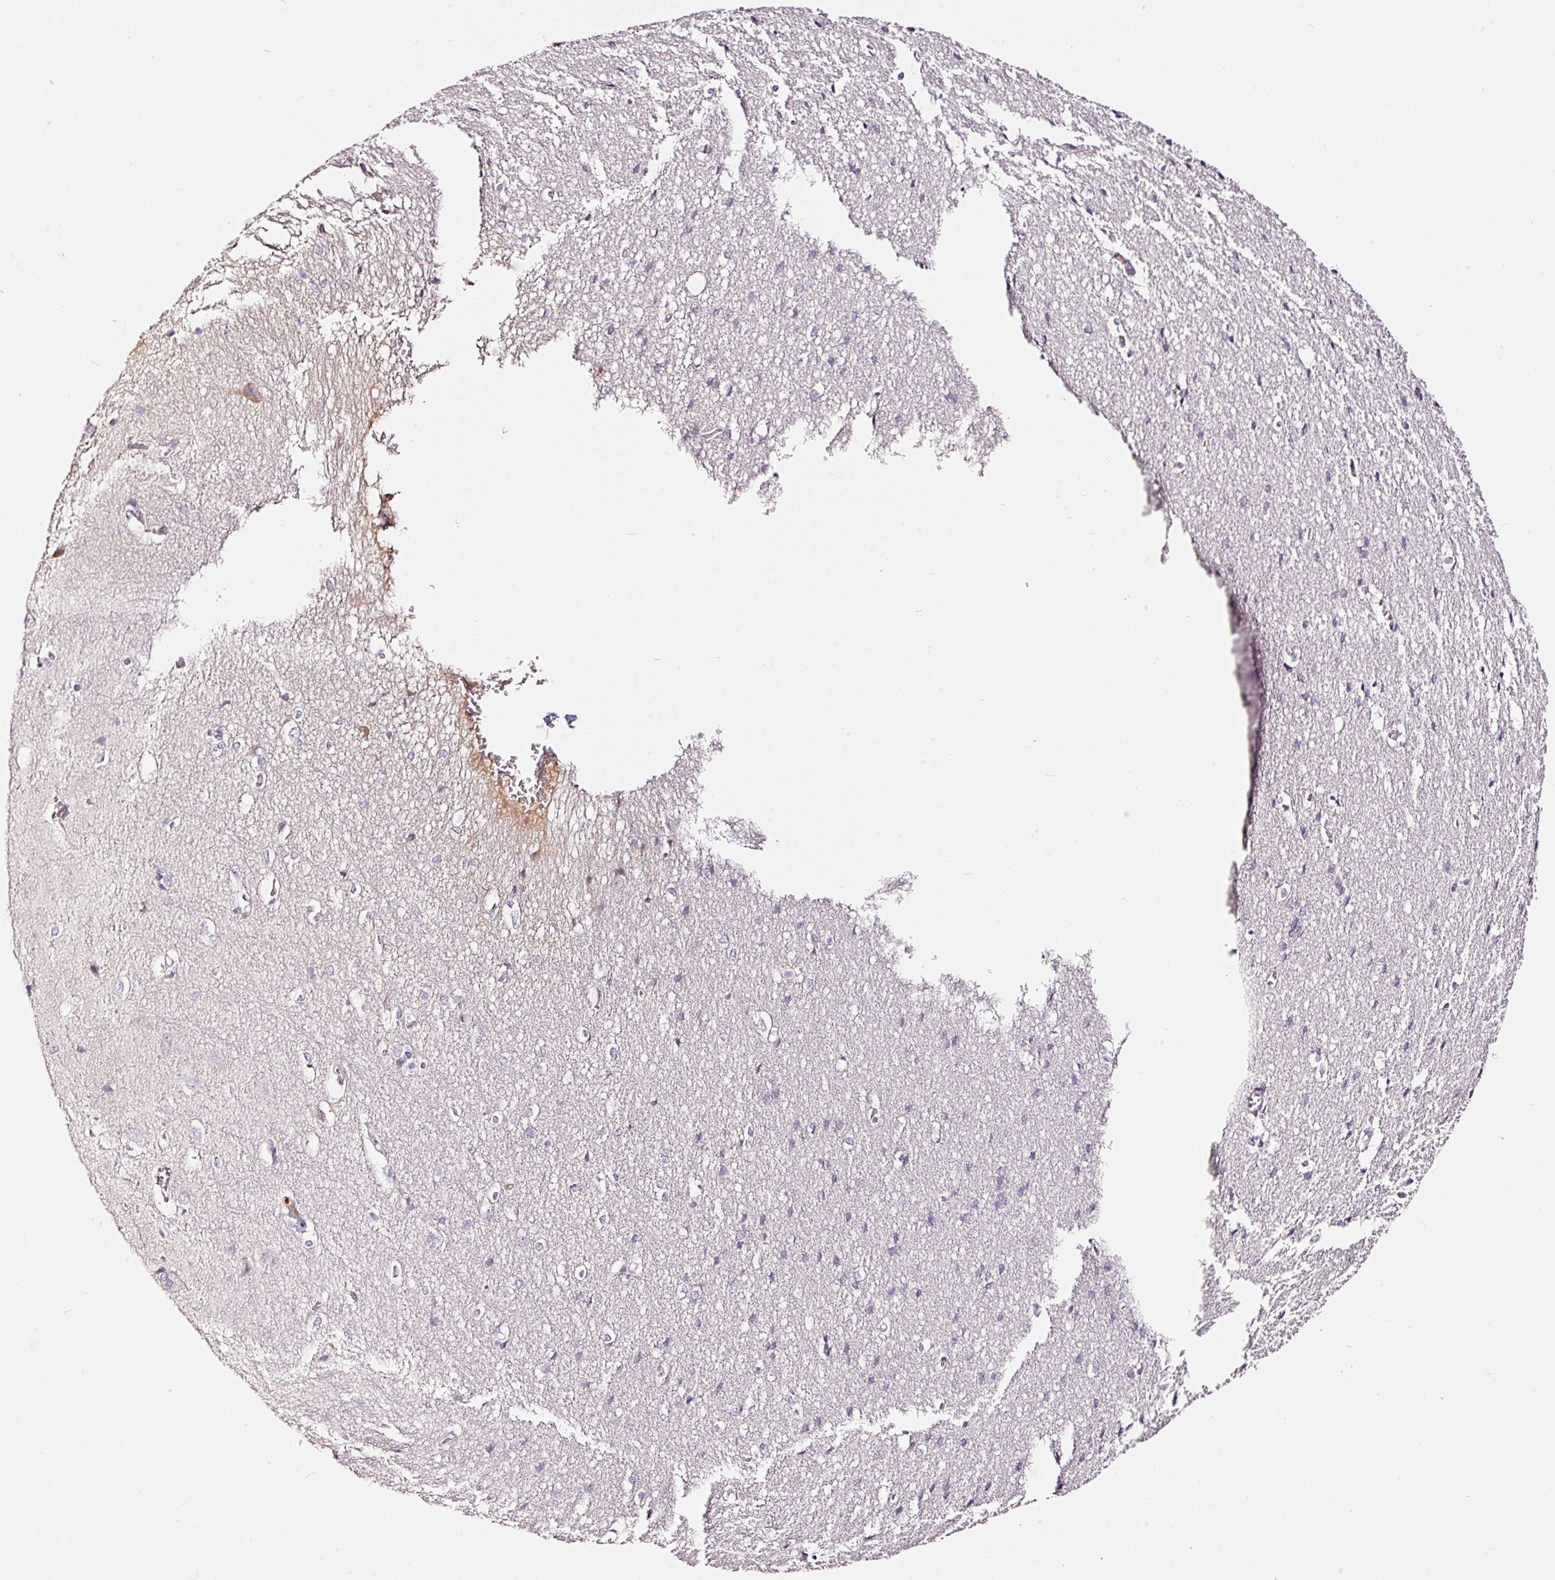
{"staining": {"intensity": "negative", "quantity": "none", "location": "none"}, "tissue": "cerebral cortex", "cell_type": "Endothelial cells", "image_type": "normal", "snomed": [{"axis": "morphology", "description": "Normal tissue, NOS"}, {"axis": "topography", "description": "Cerebral cortex"}], "caption": "Immunohistochemistry (IHC) micrograph of normal cerebral cortex stained for a protein (brown), which shows no staining in endothelial cells.", "gene": "LAMP3", "patient": {"sex": "male", "age": 37}}